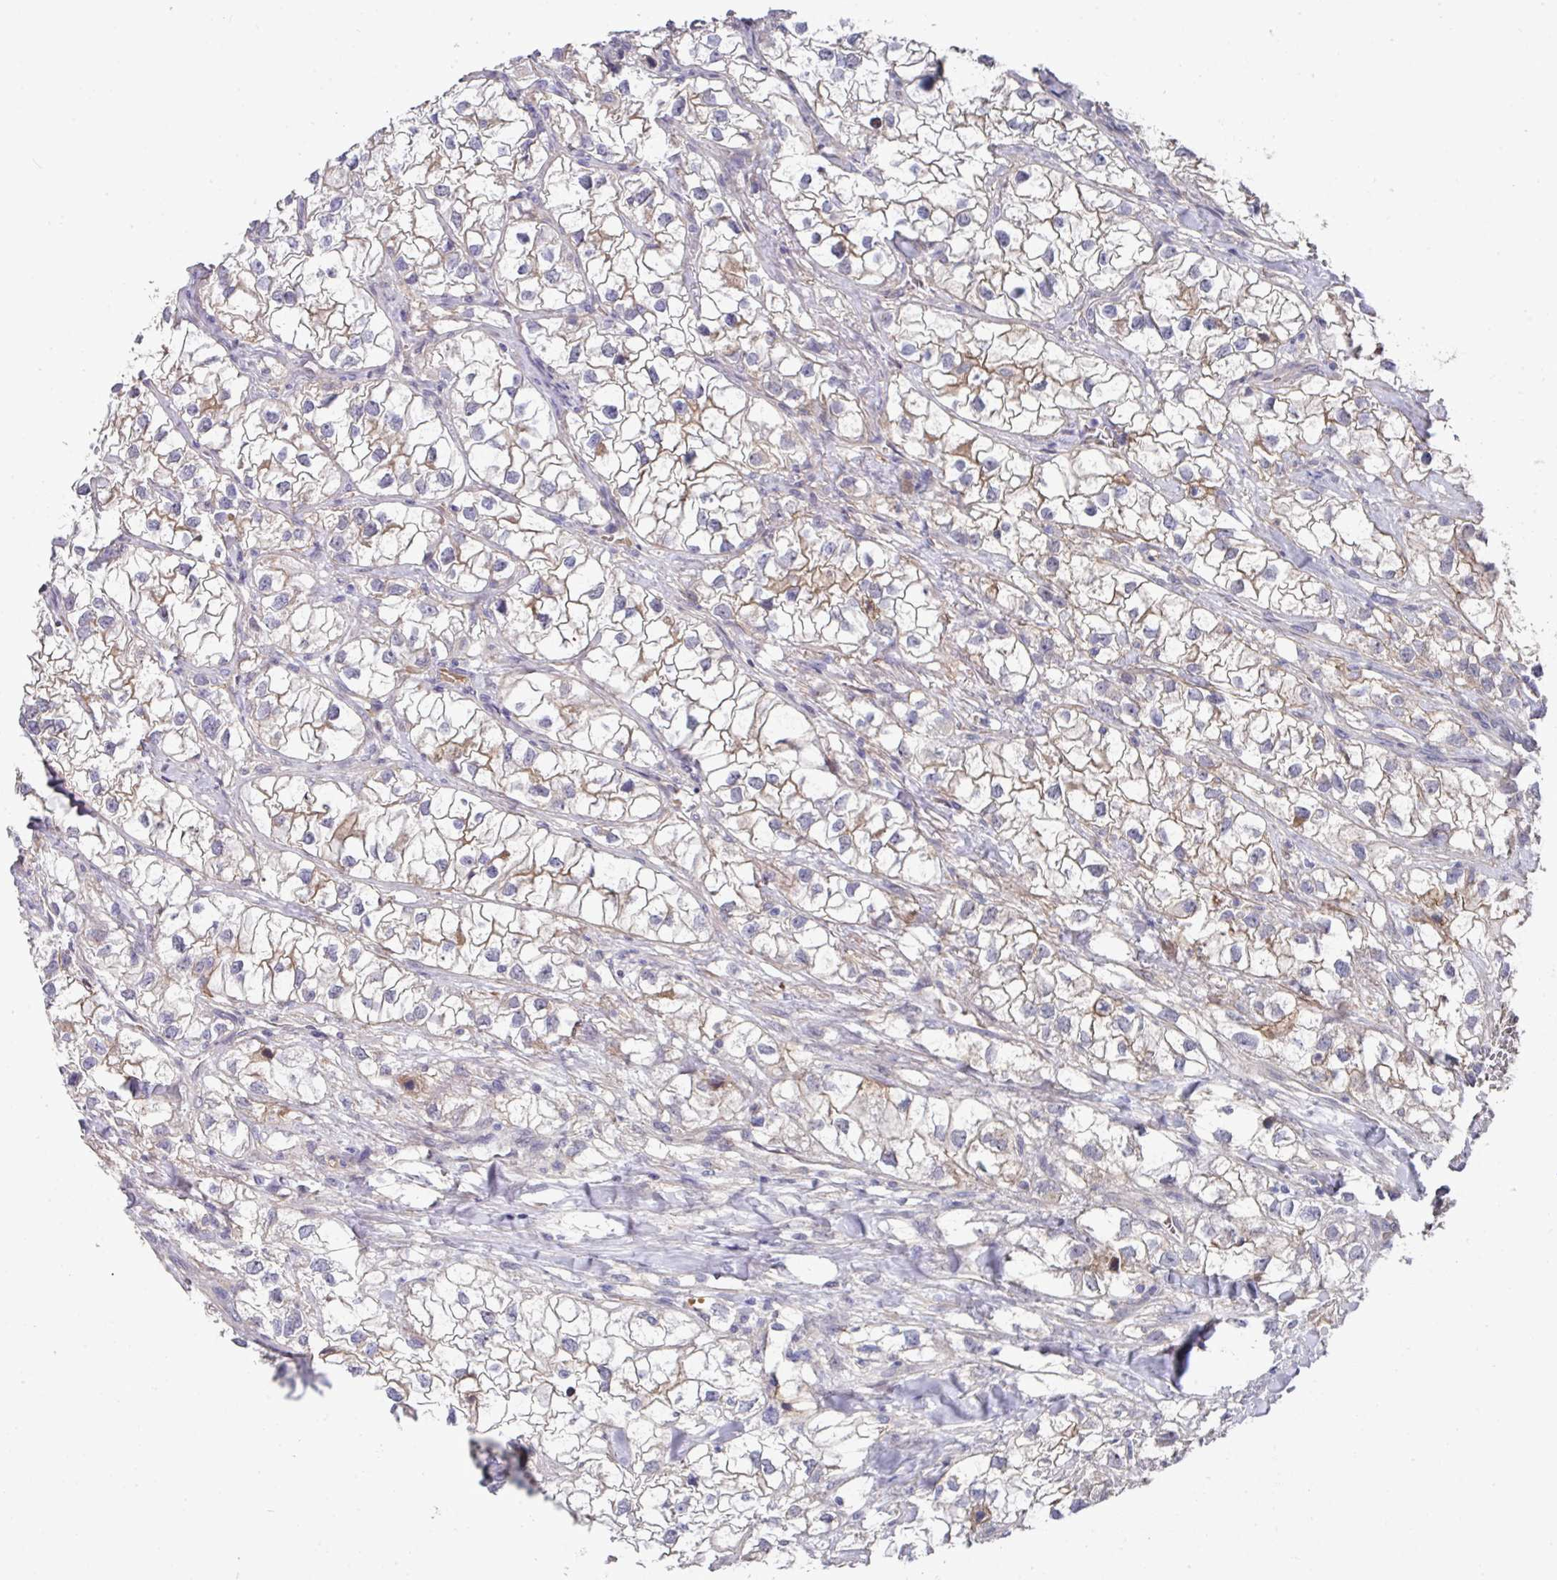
{"staining": {"intensity": "negative", "quantity": "none", "location": "none"}, "tissue": "renal cancer", "cell_type": "Tumor cells", "image_type": "cancer", "snomed": [{"axis": "morphology", "description": "Adenocarcinoma, NOS"}, {"axis": "topography", "description": "Kidney"}], "caption": "Adenocarcinoma (renal) stained for a protein using immunohistochemistry (IHC) displays no staining tumor cells.", "gene": "PRR5", "patient": {"sex": "male", "age": 59}}